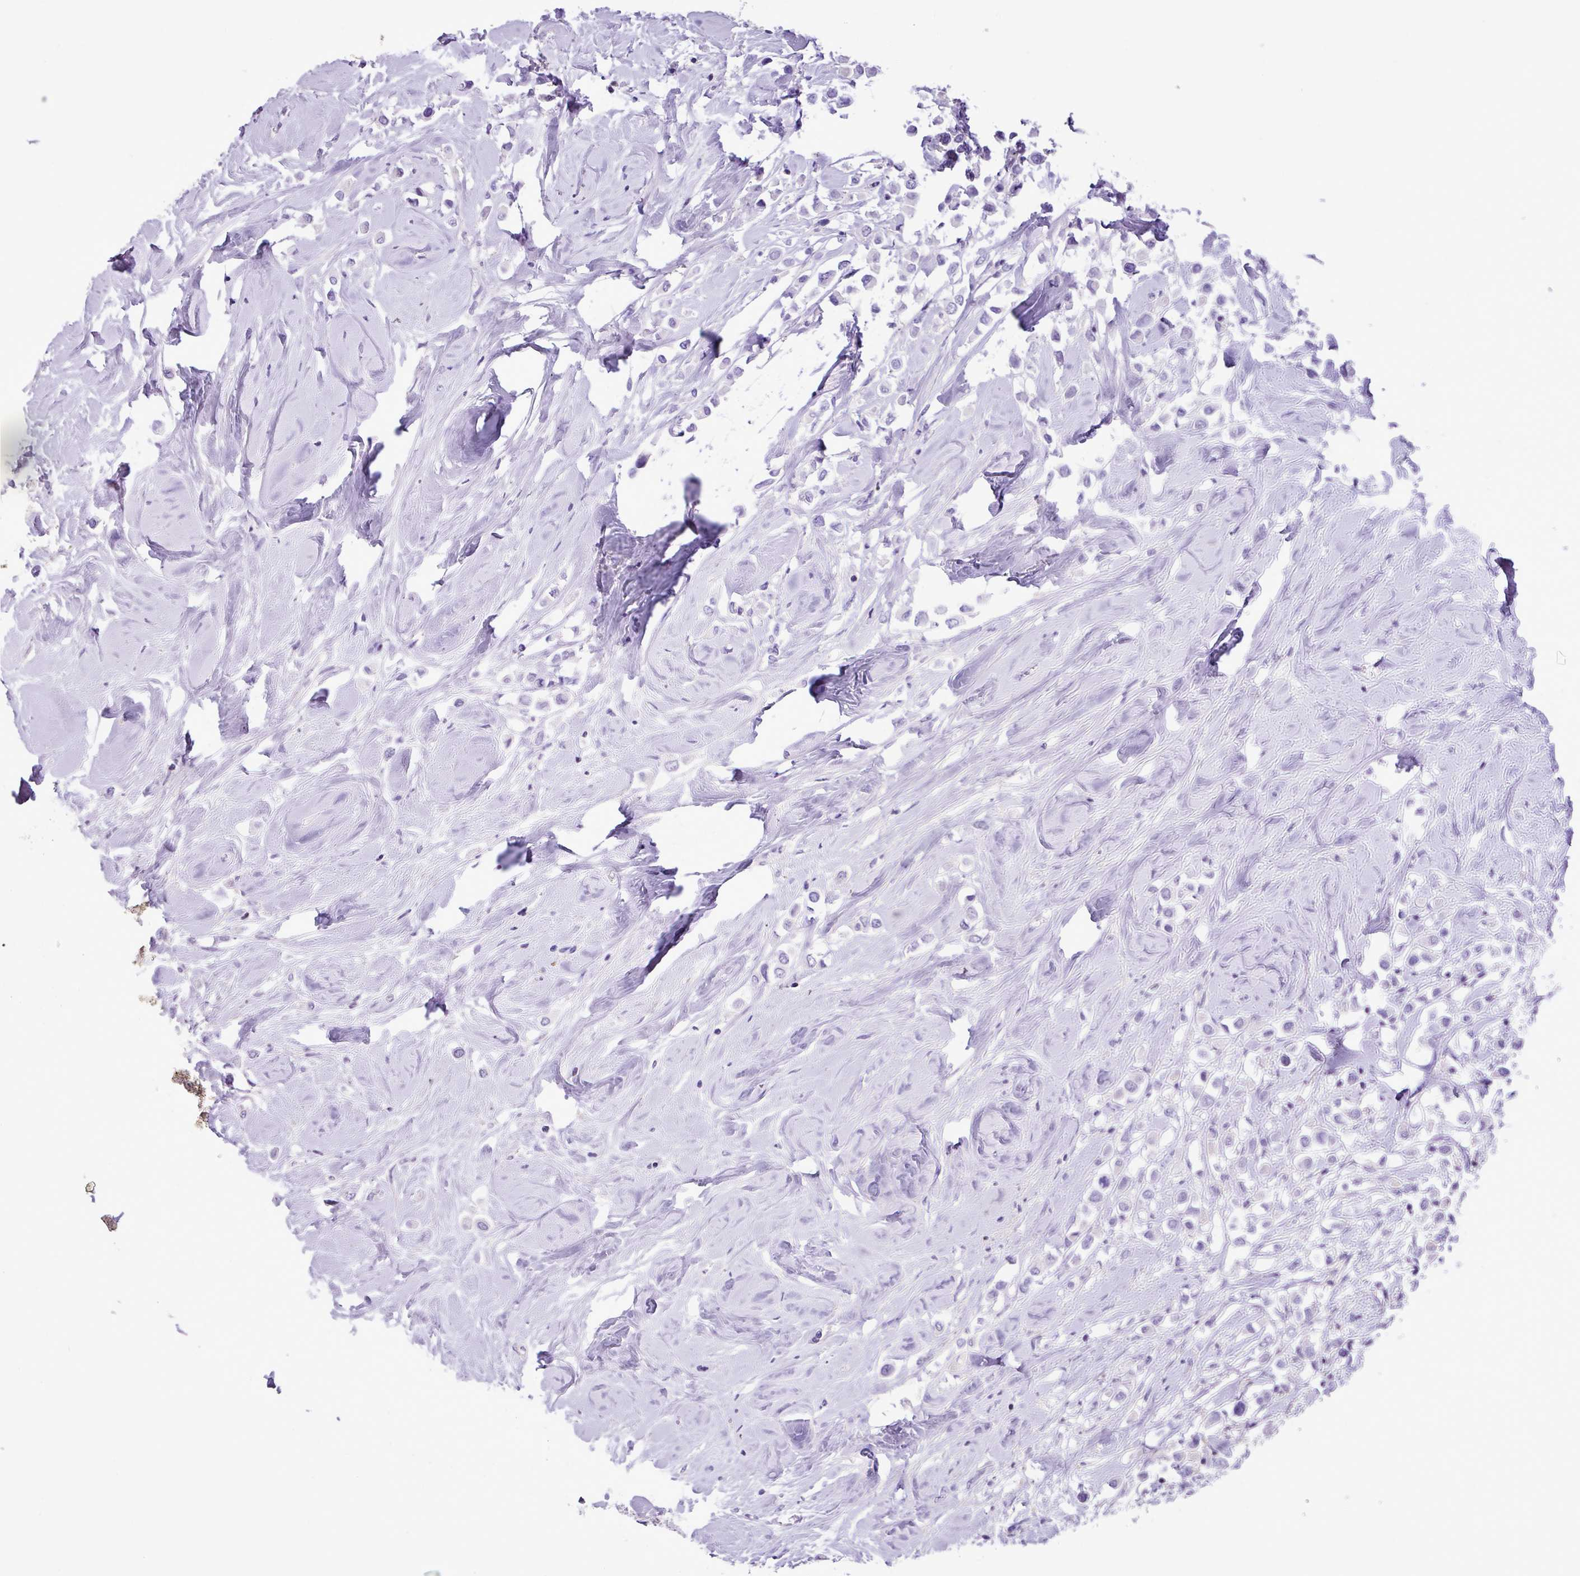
{"staining": {"intensity": "negative", "quantity": "none", "location": "none"}, "tissue": "breast cancer", "cell_type": "Tumor cells", "image_type": "cancer", "snomed": [{"axis": "morphology", "description": "Duct carcinoma"}, {"axis": "topography", "description": "Breast"}], "caption": "A photomicrograph of human intraductal carcinoma (breast) is negative for staining in tumor cells.", "gene": "ZNF334", "patient": {"sex": "female", "age": 61}}